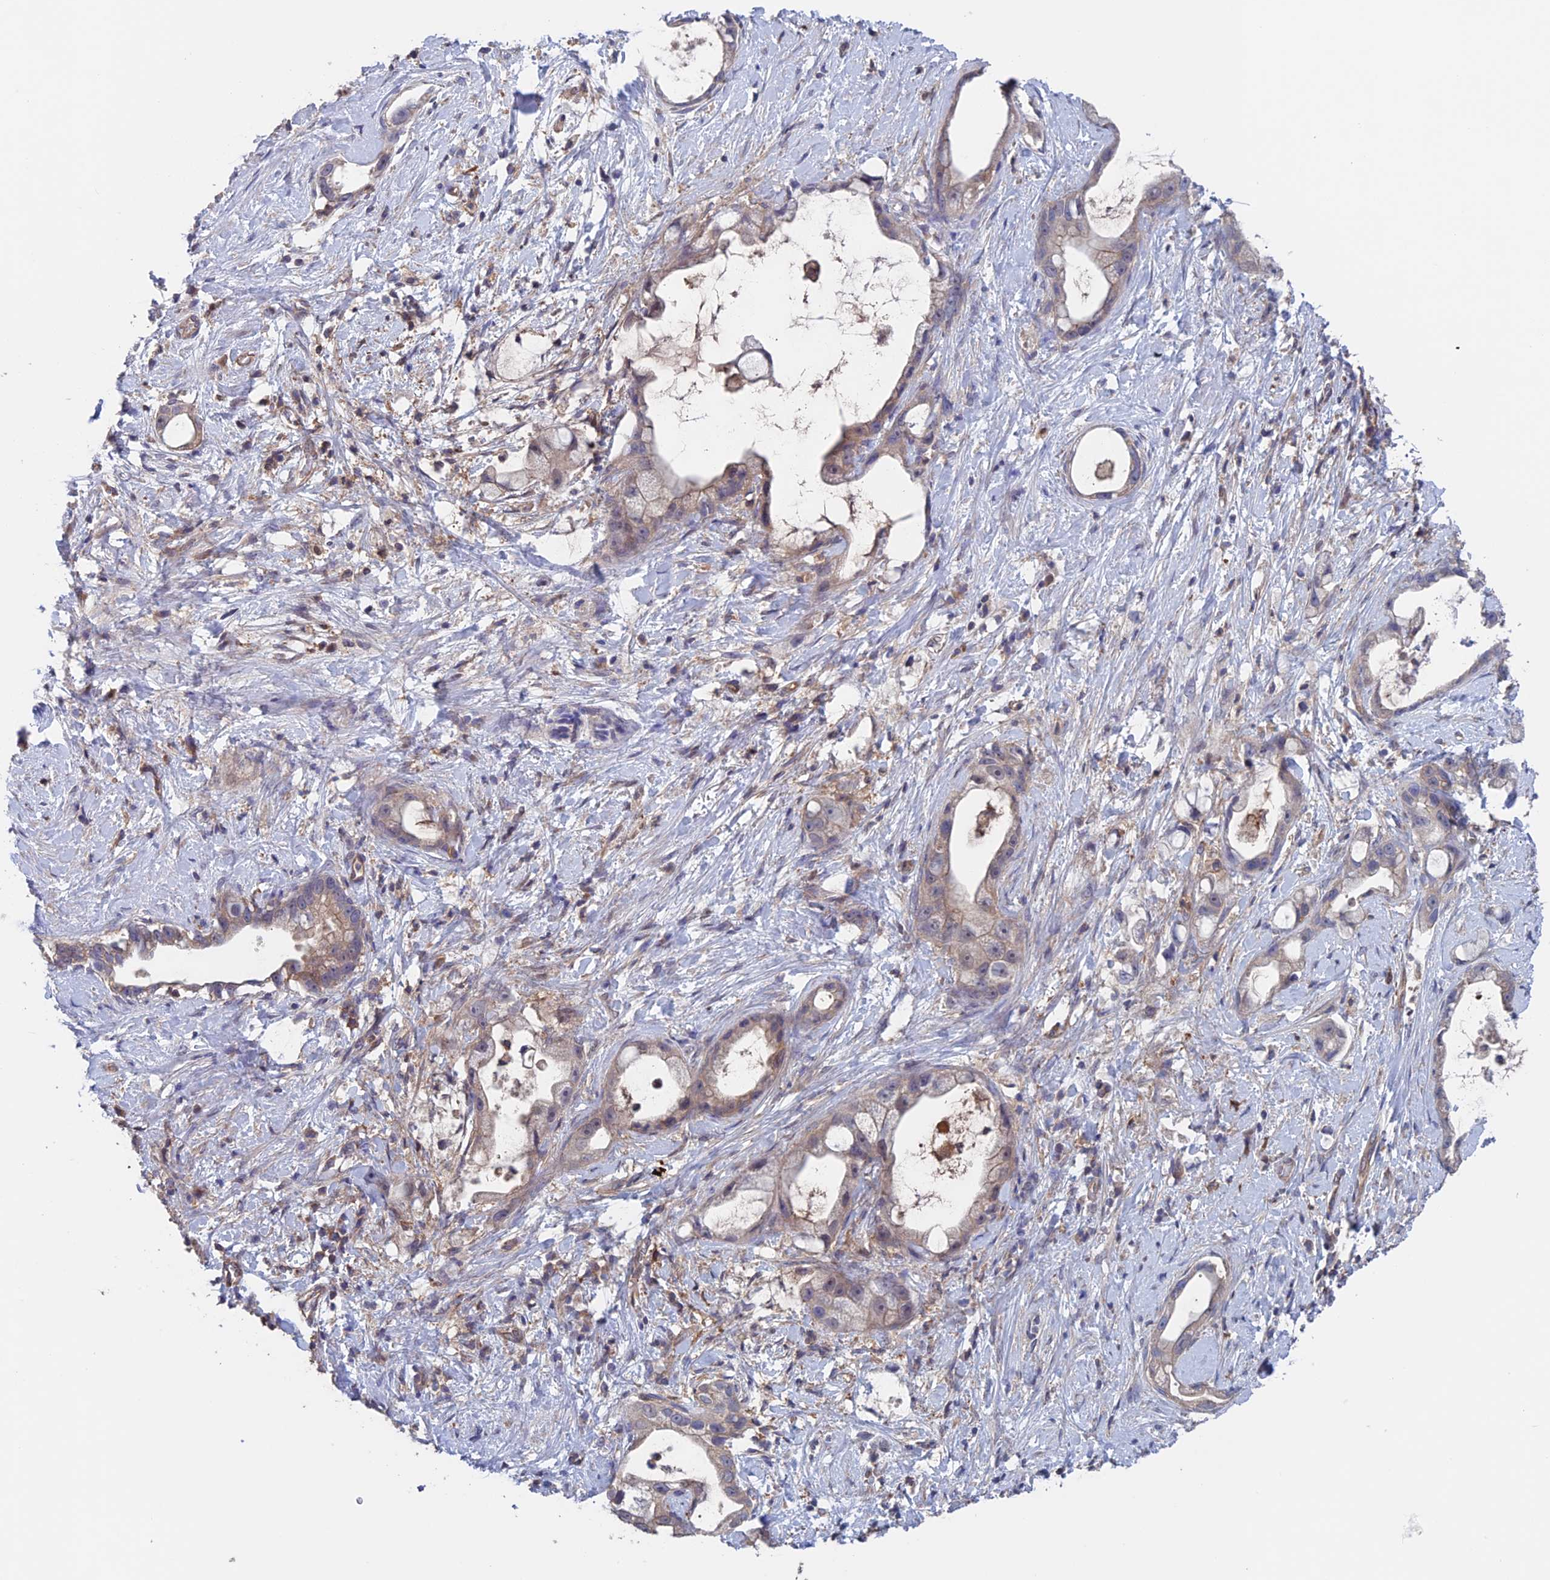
{"staining": {"intensity": "weak", "quantity": "<25%", "location": "cytoplasmic/membranous"}, "tissue": "stomach cancer", "cell_type": "Tumor cells", "image_type": "cancer", "snomed": [{"axis": "morphology", "description": "Adenocarcinoma, NOS"}, {"axis": "topography", "description": "Stomach"}], "caption": "Immunohistochemistry of human stomach adenocarcinoma exhibits no staining in tumor cells.", "gene": "NUDT16L1", "patient": {"sex": "male", "age": 55}}